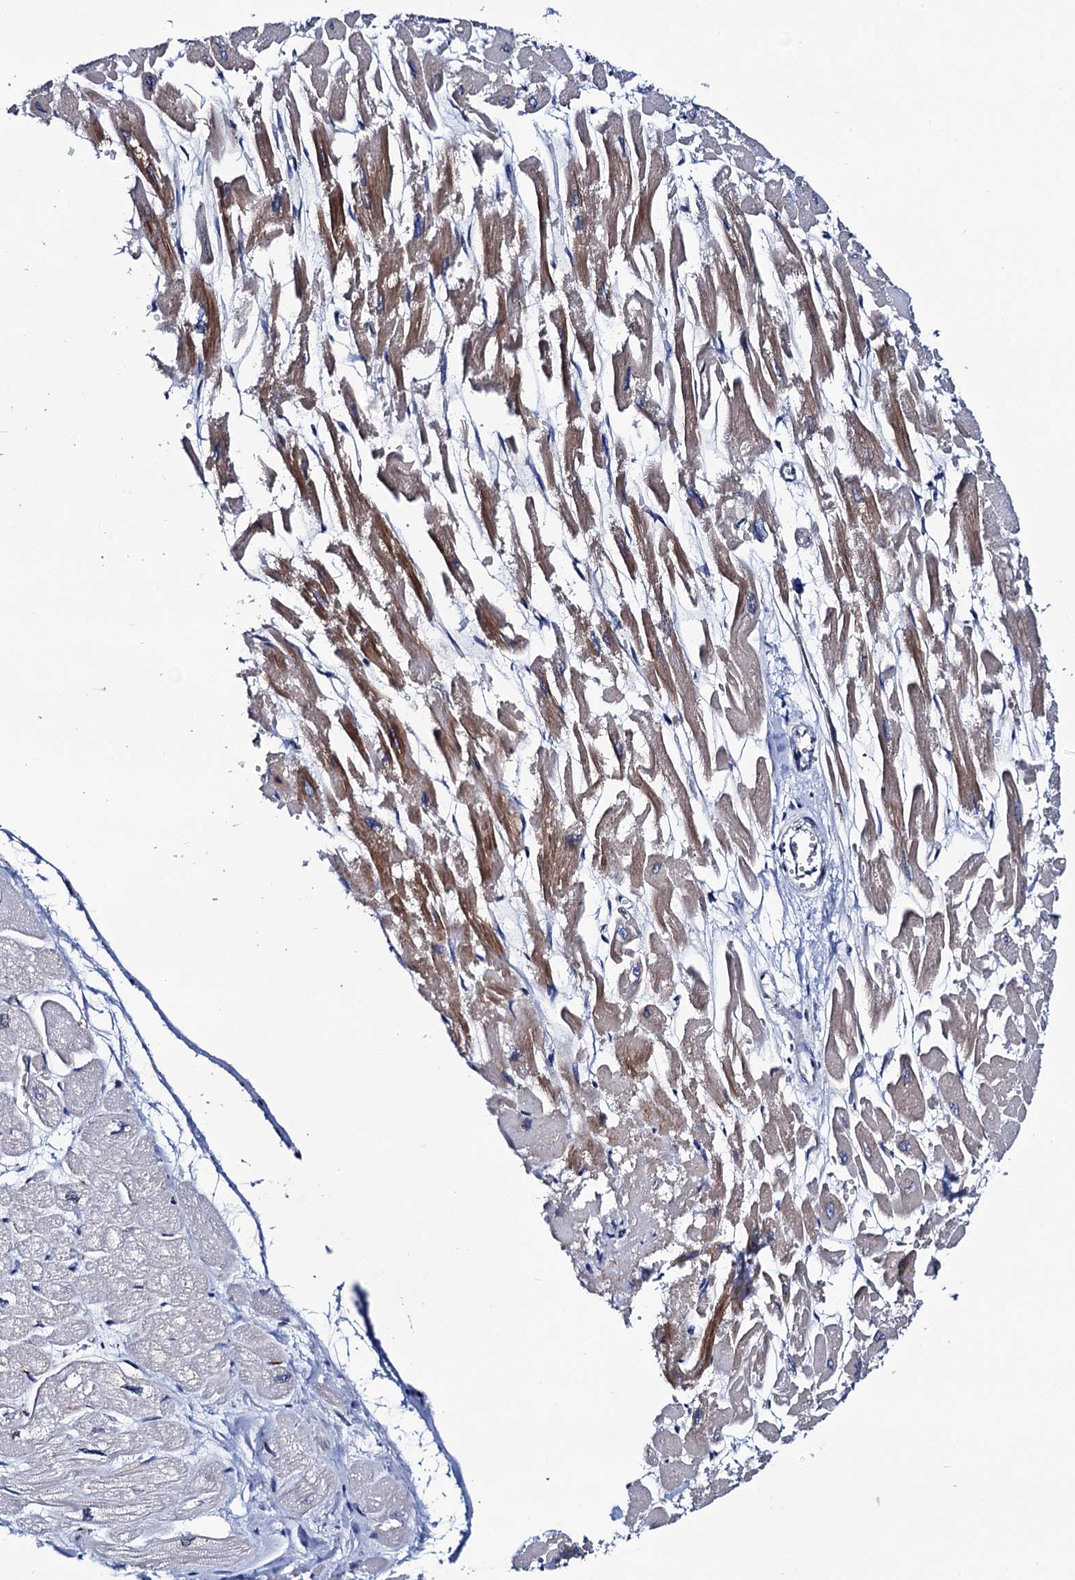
{"staining": {"intensity": "moderate", "quantity": "<25%", "location": "cytoplasmic/membranous"}, "tissue": "heart muscle", "cell_type": "Cardiomyocytes", "image_type": "normal", "snomed": [{"axis": "morphology", "description": "Normal tissue, NOS"}, {"axis": "topography", "description": "Heart"}], "caption": "Immunohistochemistry (IHC) of benign heart muscle demonstrates low levels of moderate cytoplasmic/membranous staining in about <25% of cardiomyocytes.", "gene": "C16orf87", "patient": {"sex": "male", "age": 54}}